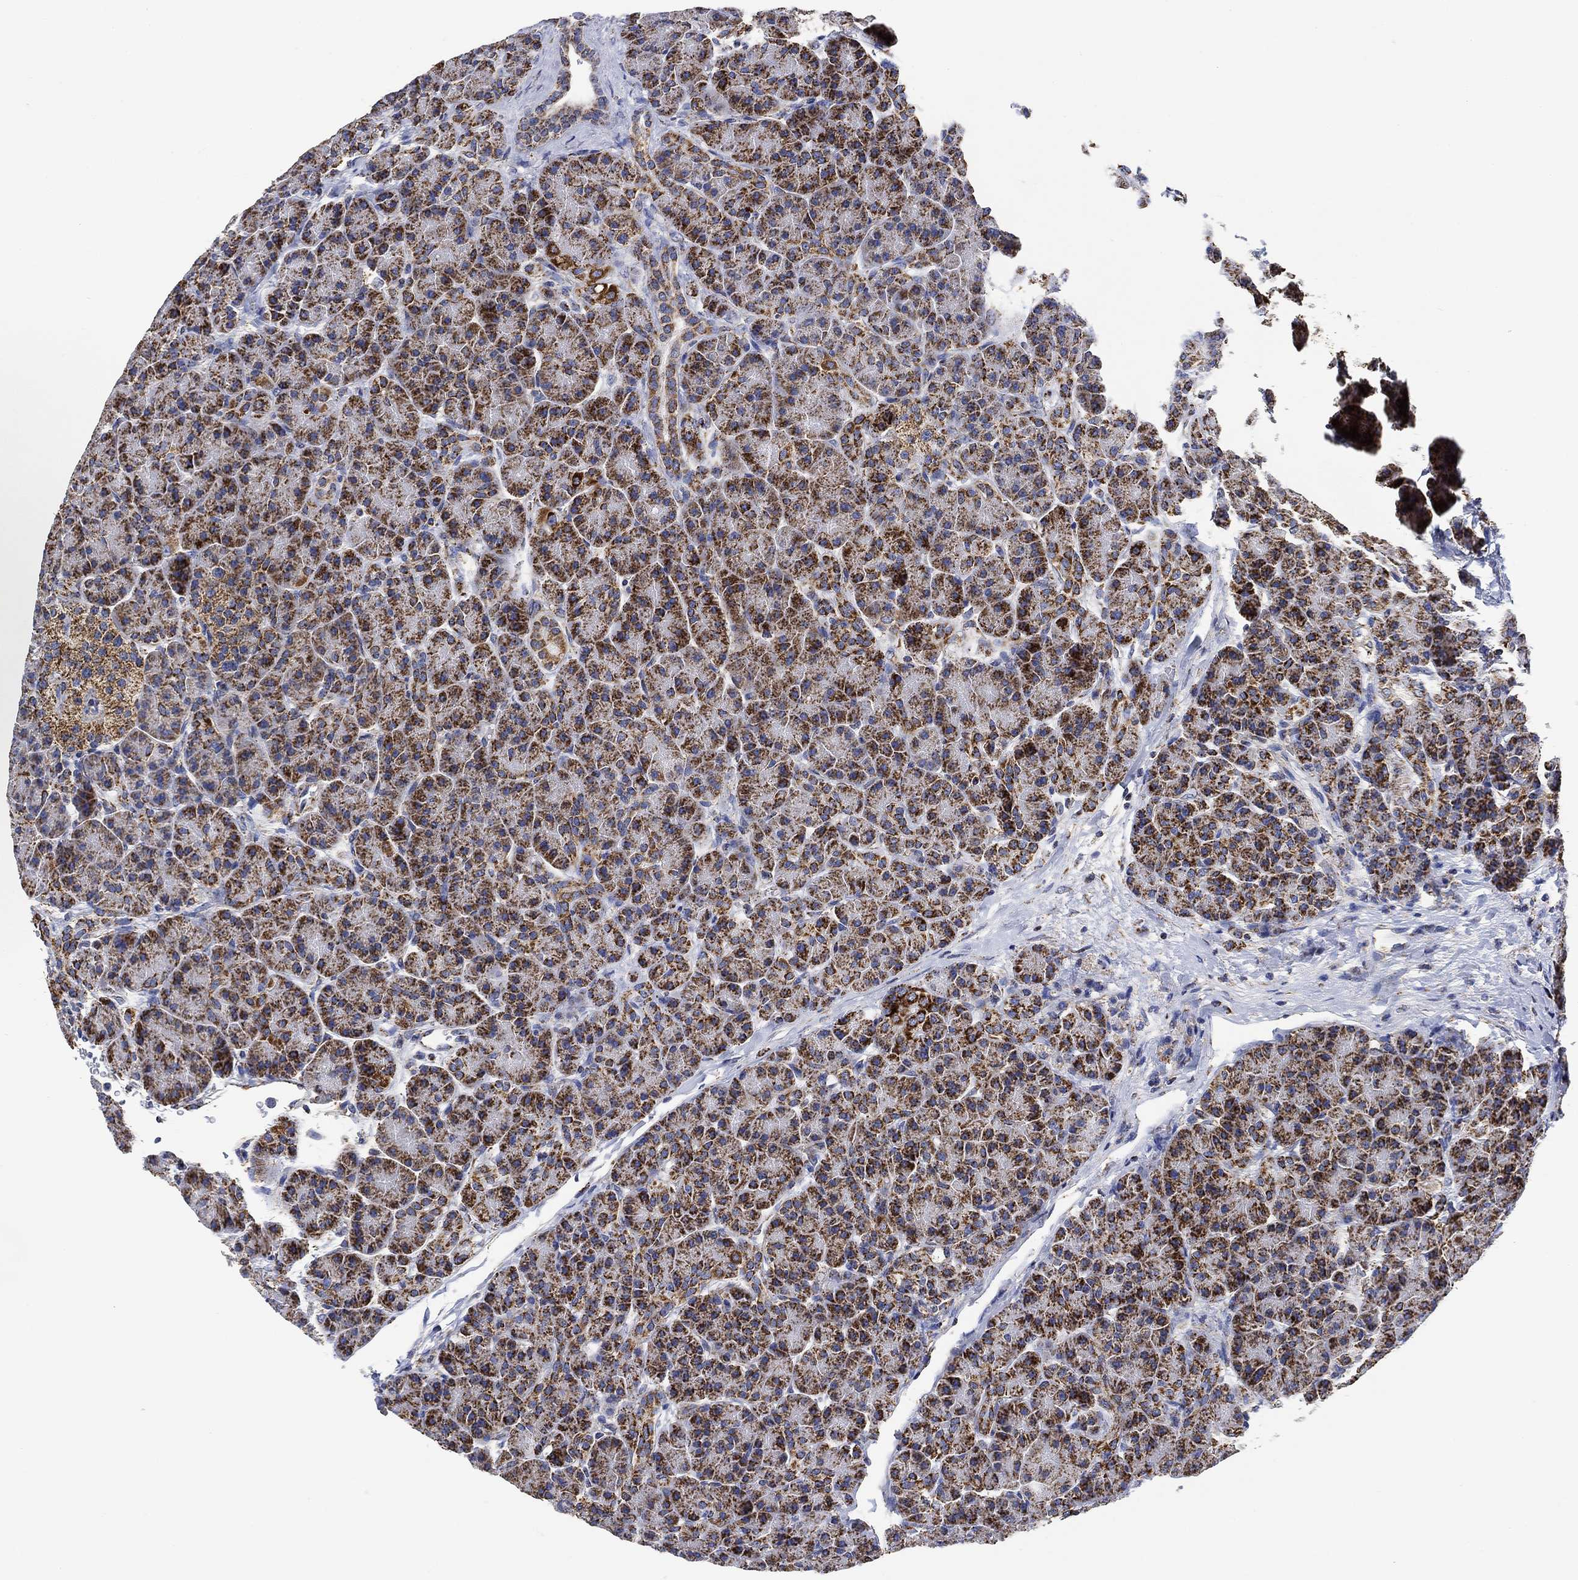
{"staining": {"intensity": "strong", "quantity": ">75%", "location": "cytoplasmic/membranous"}, "tissue": "pancreas", "cell_type": "Exocrine glandular cells", "image_type": "normal", "snomed": [{"axis": "morphology", "description": "Normal tissue, NOS"}, {"axis": "topography", "description": "Pancreas"}], "caption": "Immunohistochemistry of unremarkable pancreas demonstrates high levels of strong cytoplasmic/membranous expression in about >75% of exocrine glandular cells. The protein of interest is shown in brown color, while the nuclei are stained blue.", "gene": "NDUFS3", "patient": {"sex": "female", "age": 63}}